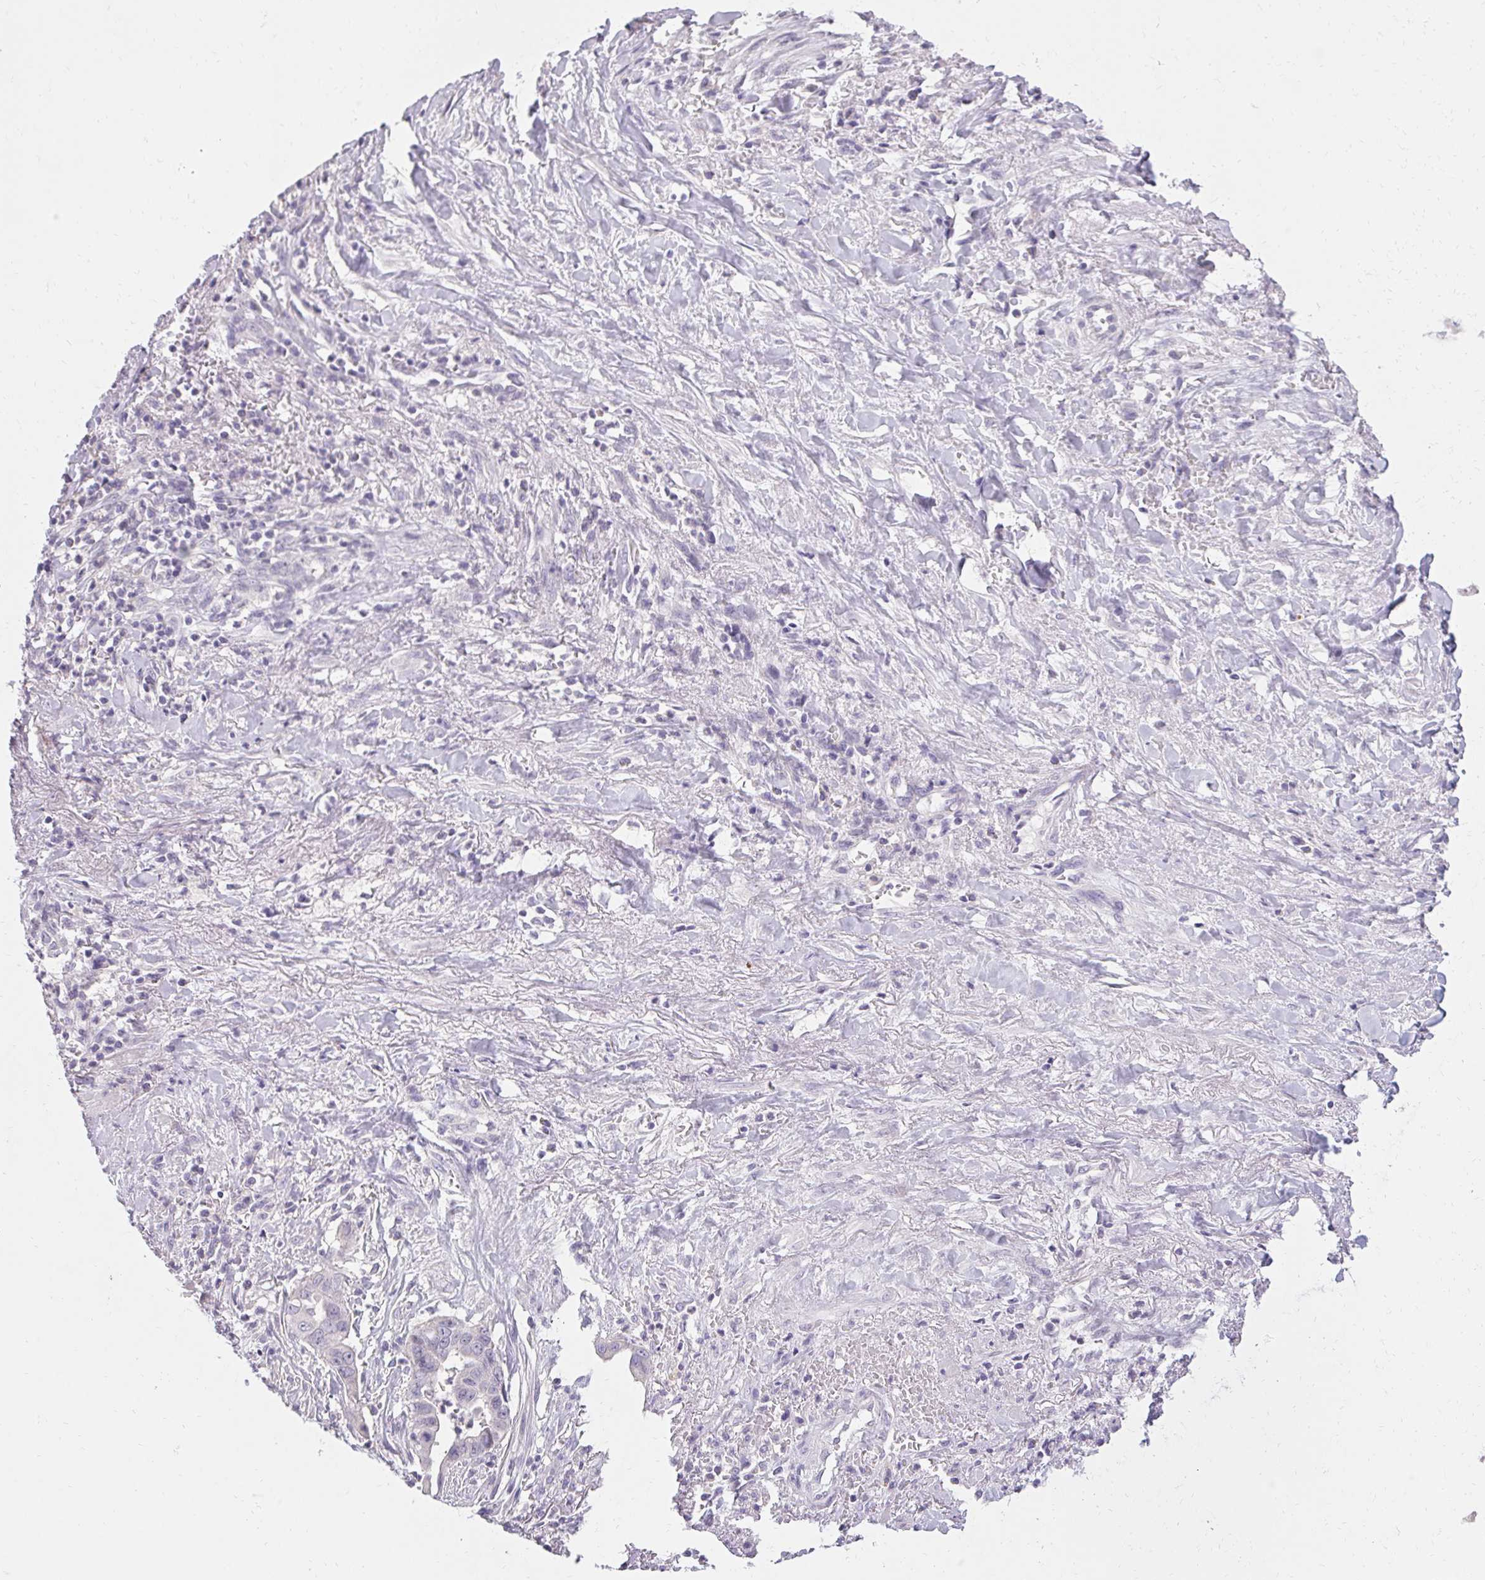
{"staining": {"intensity": "negative", "quantity": "none", "location": "none"}, "tissue": "liver cancer", "cell_type": "Tumor cells", "image_type": "cancer", "snomed": [{"axis": "morphology", "description": "Cholangiocarcinoma"}, {"axis": "topography", "description": "Liver"}], "caption": "Immunohistochemistry micrograph of human liver cholangiocarcinoma stained for a protein (brown), which shows no positivity in tumor cells. The staining was performed using DAB to visualize the protein expression in brown, while the nuclei were stained in blue with hematoxylin (Magnification: 20x).", "gene": "HSD17B3", "patient": {"sex": "female", "age": 79}}